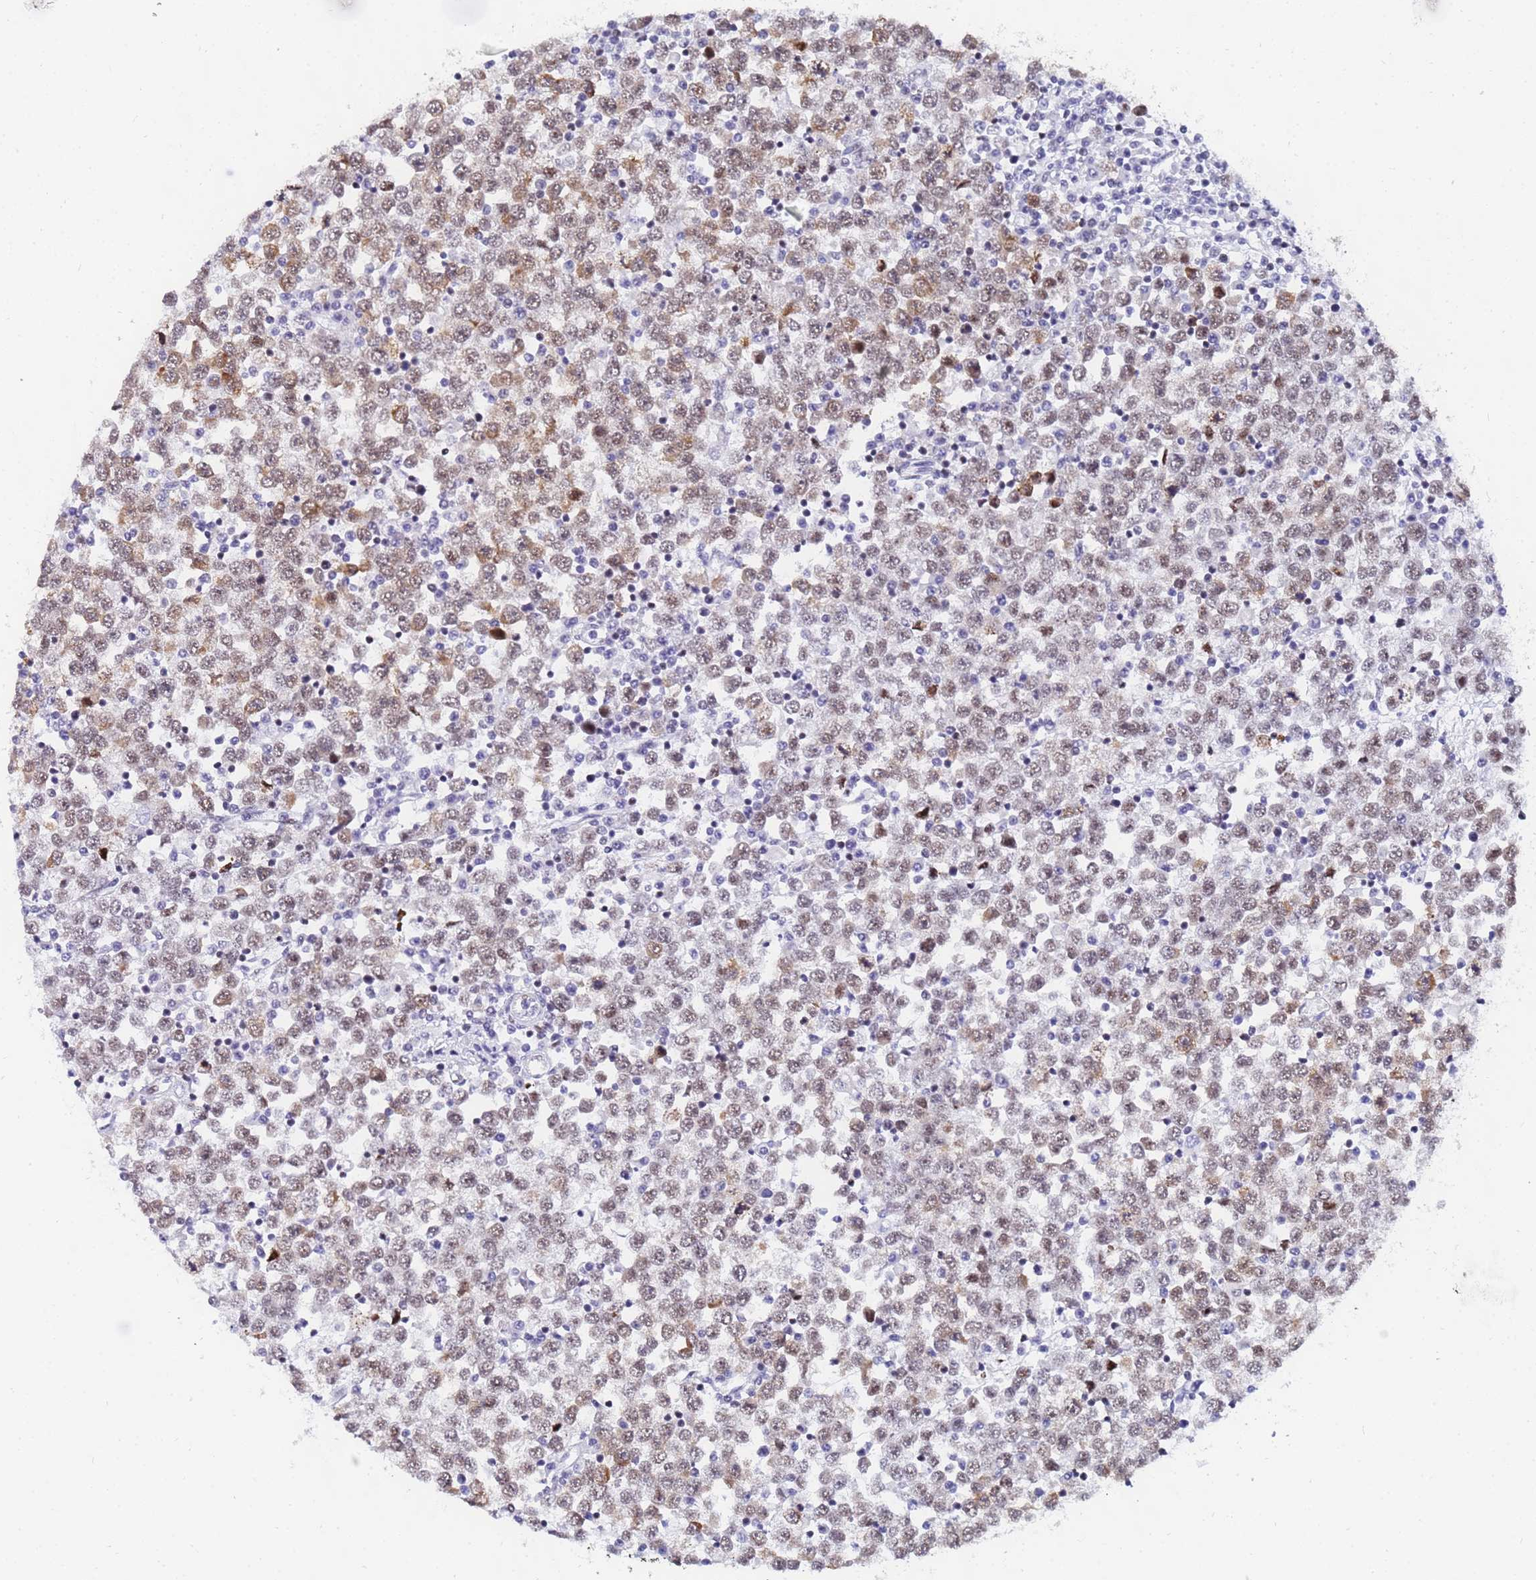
{"staining": {"intensity": "weak", "quantity": "25%-75%", "location": "cytoplasmic/membranous,nuclear"}, "tissue": "testis cancer", "cell_type": "Tumor cells", "image_type": "cancer", "snomed": [{"axis": "morphology", "description": "Seminoma, NOS"}, {"axis": "topography", "description": "Testis"}], "caption": "This image displays IHC staining of human testis cancer, with low weak cytoplasmic/membranous and nuclear expression in approximately 25%-75% of tumor cells.", "gene": "CKMT1A", "patient": {"sex": "male", "age": 65}}